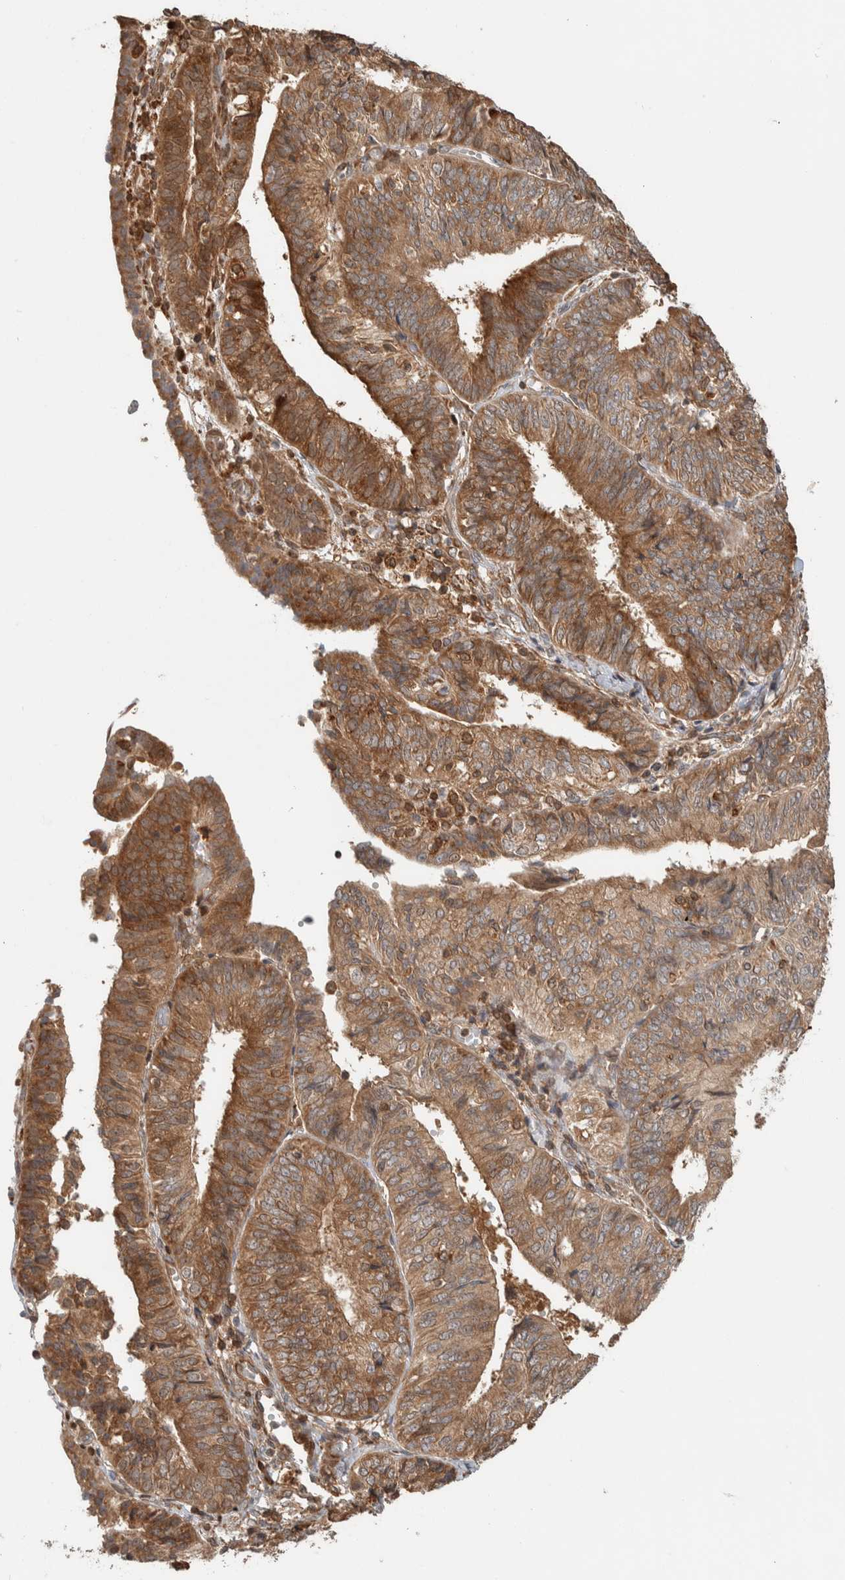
{"staining": {"intensity": "moderate", "quantity": ">75%", "location": "cytoplasmic/membranous"}, "tissue": "endometrial cancer", "cell_type": "Tumor cells", "image_type": "cancer", "snomed": [{"axis": "morphology", "description": "Adenocarcinoma, NOS"}, {"axis": "topography", "description": "Endometrium"}], "caption": "Immunohistochemical staining of human adenocarcinoma (endometrial) displays moderate cytoplasmic/membranous protein positivity in approximately >75% of tumor cells. Ihc stains the protein in brown and the nuclei are stained blue.", "gene": "CNTROB", "patient": {"sex": "female", "age": 58}}